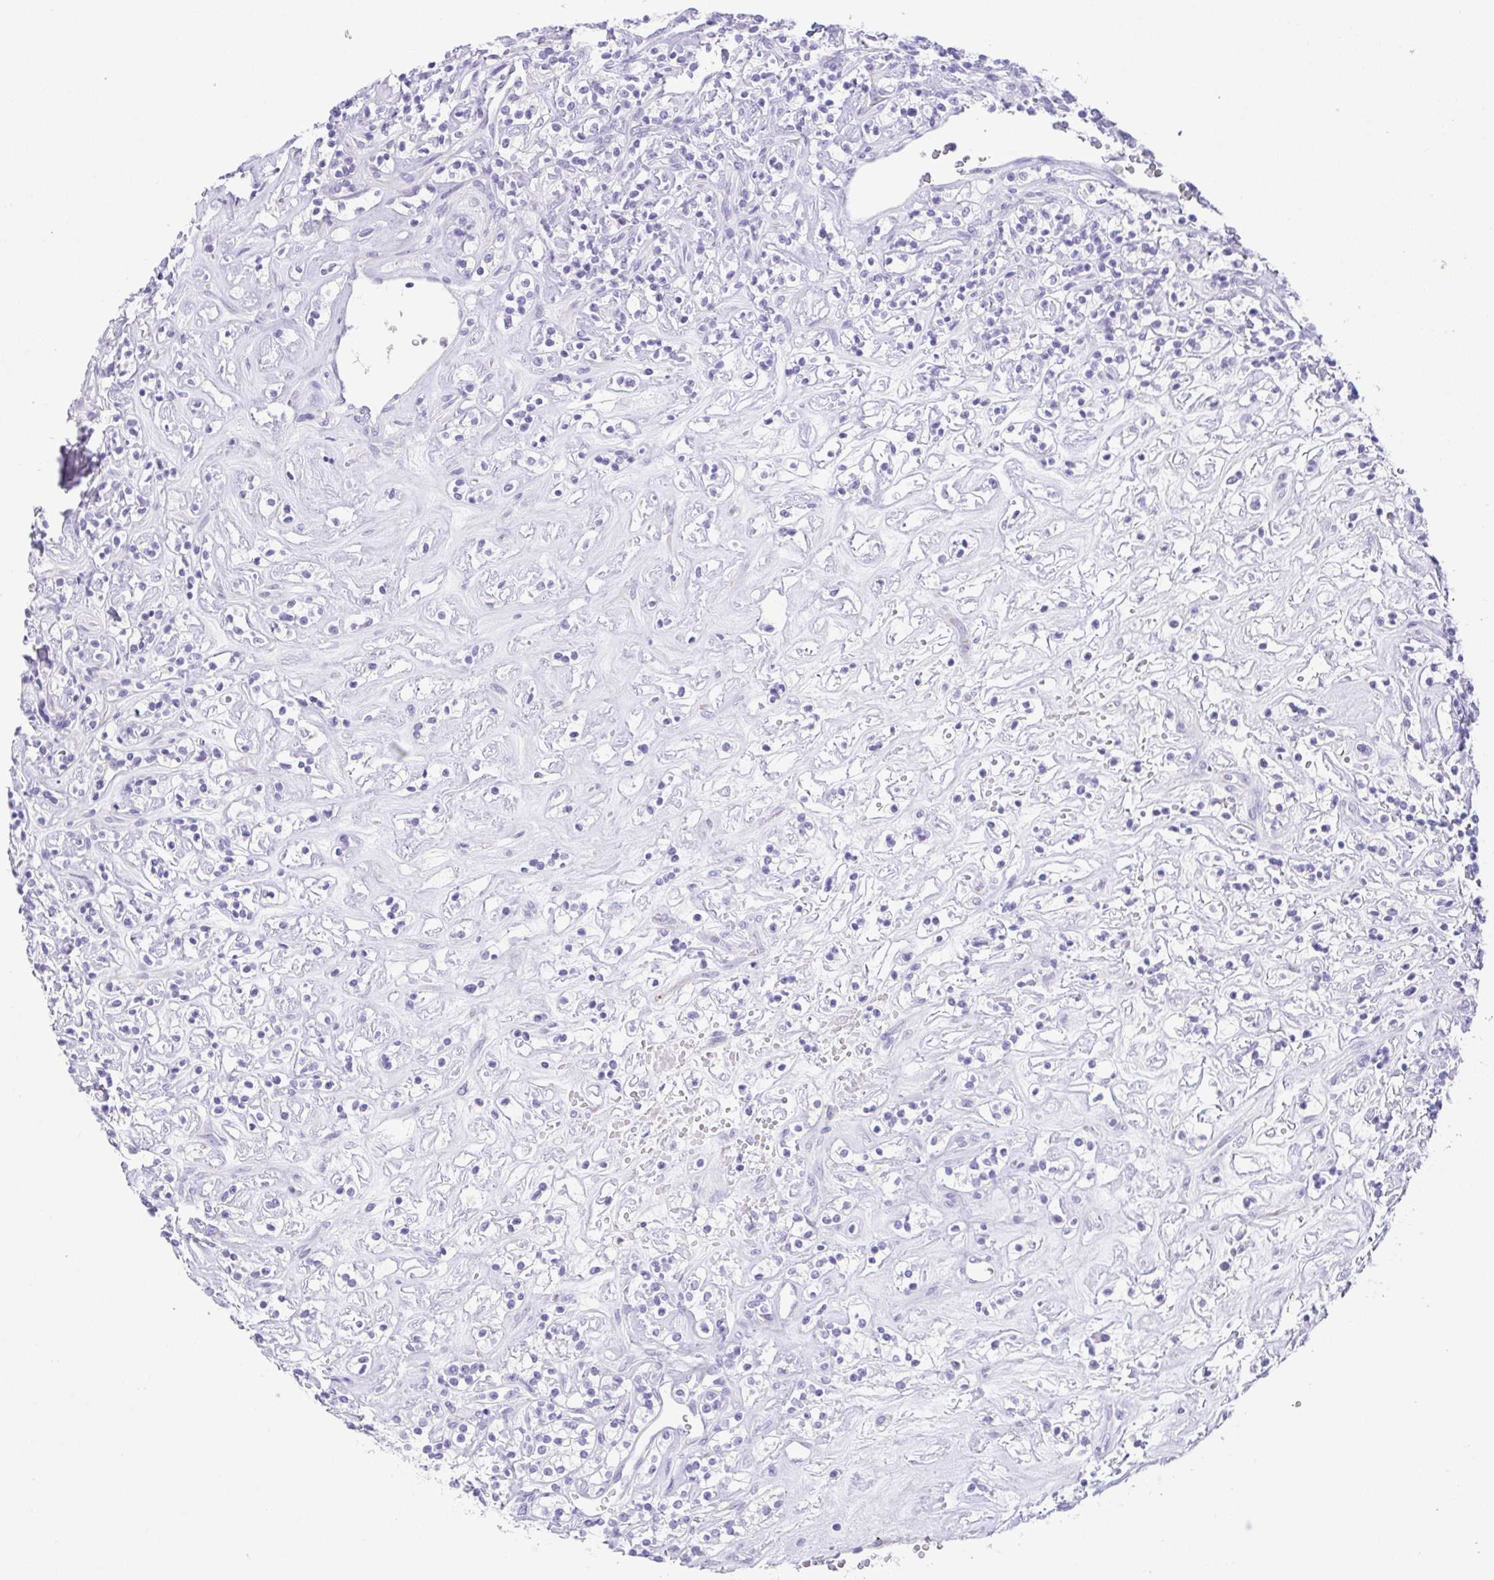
{"staining": {"intensity": "negative", "quantity": "none", "location": "none"}, "tissue": "renal cancer", "cell_type": "Tumor cells", "image_type": "cancer", "snomed": [{"axis": "morphology", "description": "Adenocarcinoma, NOS"}, {"axis": "topography", "description": "Kidney"}], "caption": "A micrograph of human renal adenocarcinoma is negative for staining in tumor cells.", "gene": "HAPLN2", "patient": {"sex": "male", "age": 77}}